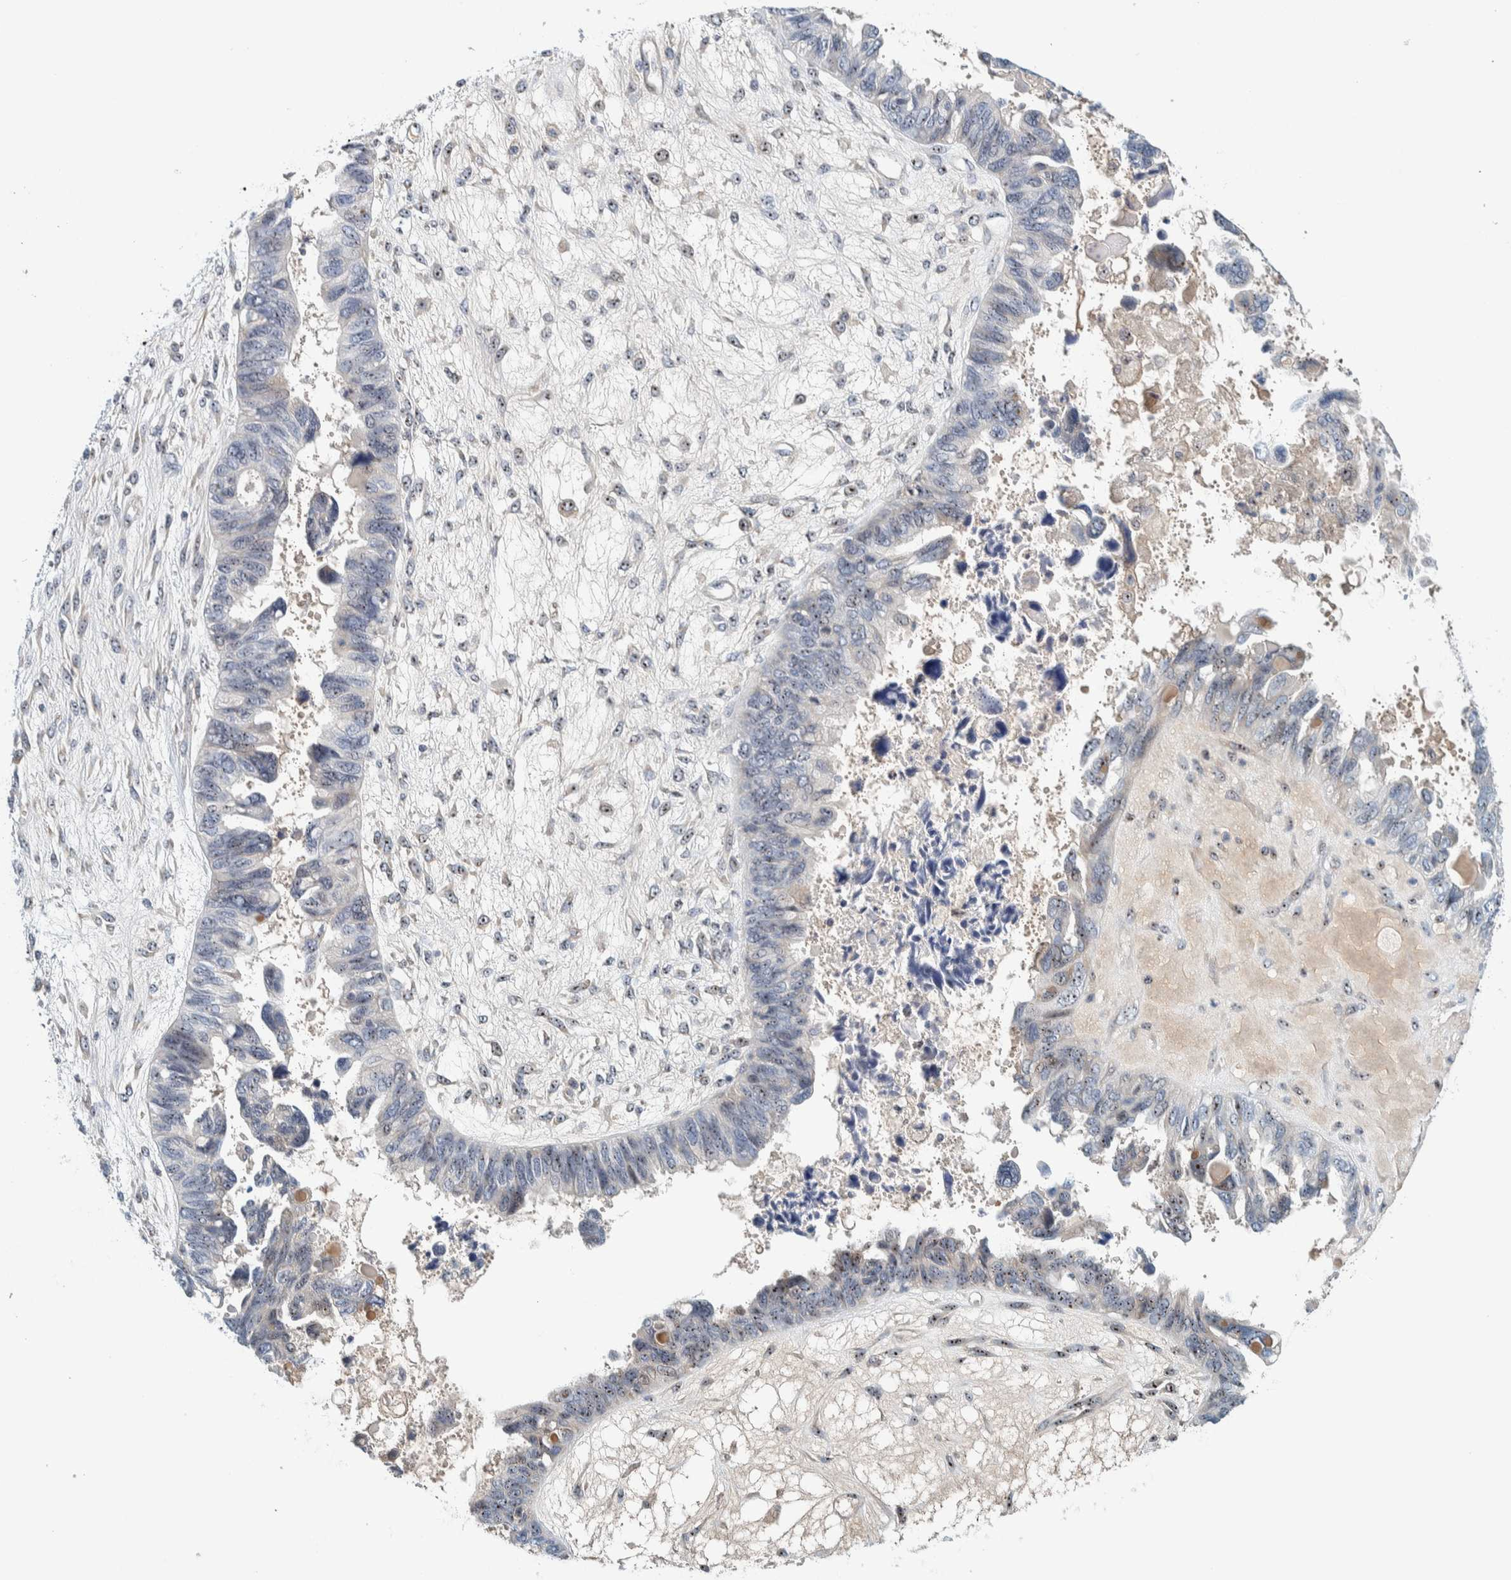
{"staining": {"intensity": "moderate", "quantity": ">75%", "location": "nuclear"}, "tissue": "ovarian cancer", "cell_type": "Tumor cells", "image_type": "cancer", "snomed": [{"axis": "morphology", "description": "Cystadenocarcinoma, serous, NOS"}, {"axis": "topography", "description": "Ovary"}], "caption": "This micrograph shows IHC staining of serous cystadenocarcinoma (ovarian), with medium moderate nuclear positivity in about >75% of tumor cells.", "gene": "NOL11", "patient": {"sex": "female", "age": 79}}